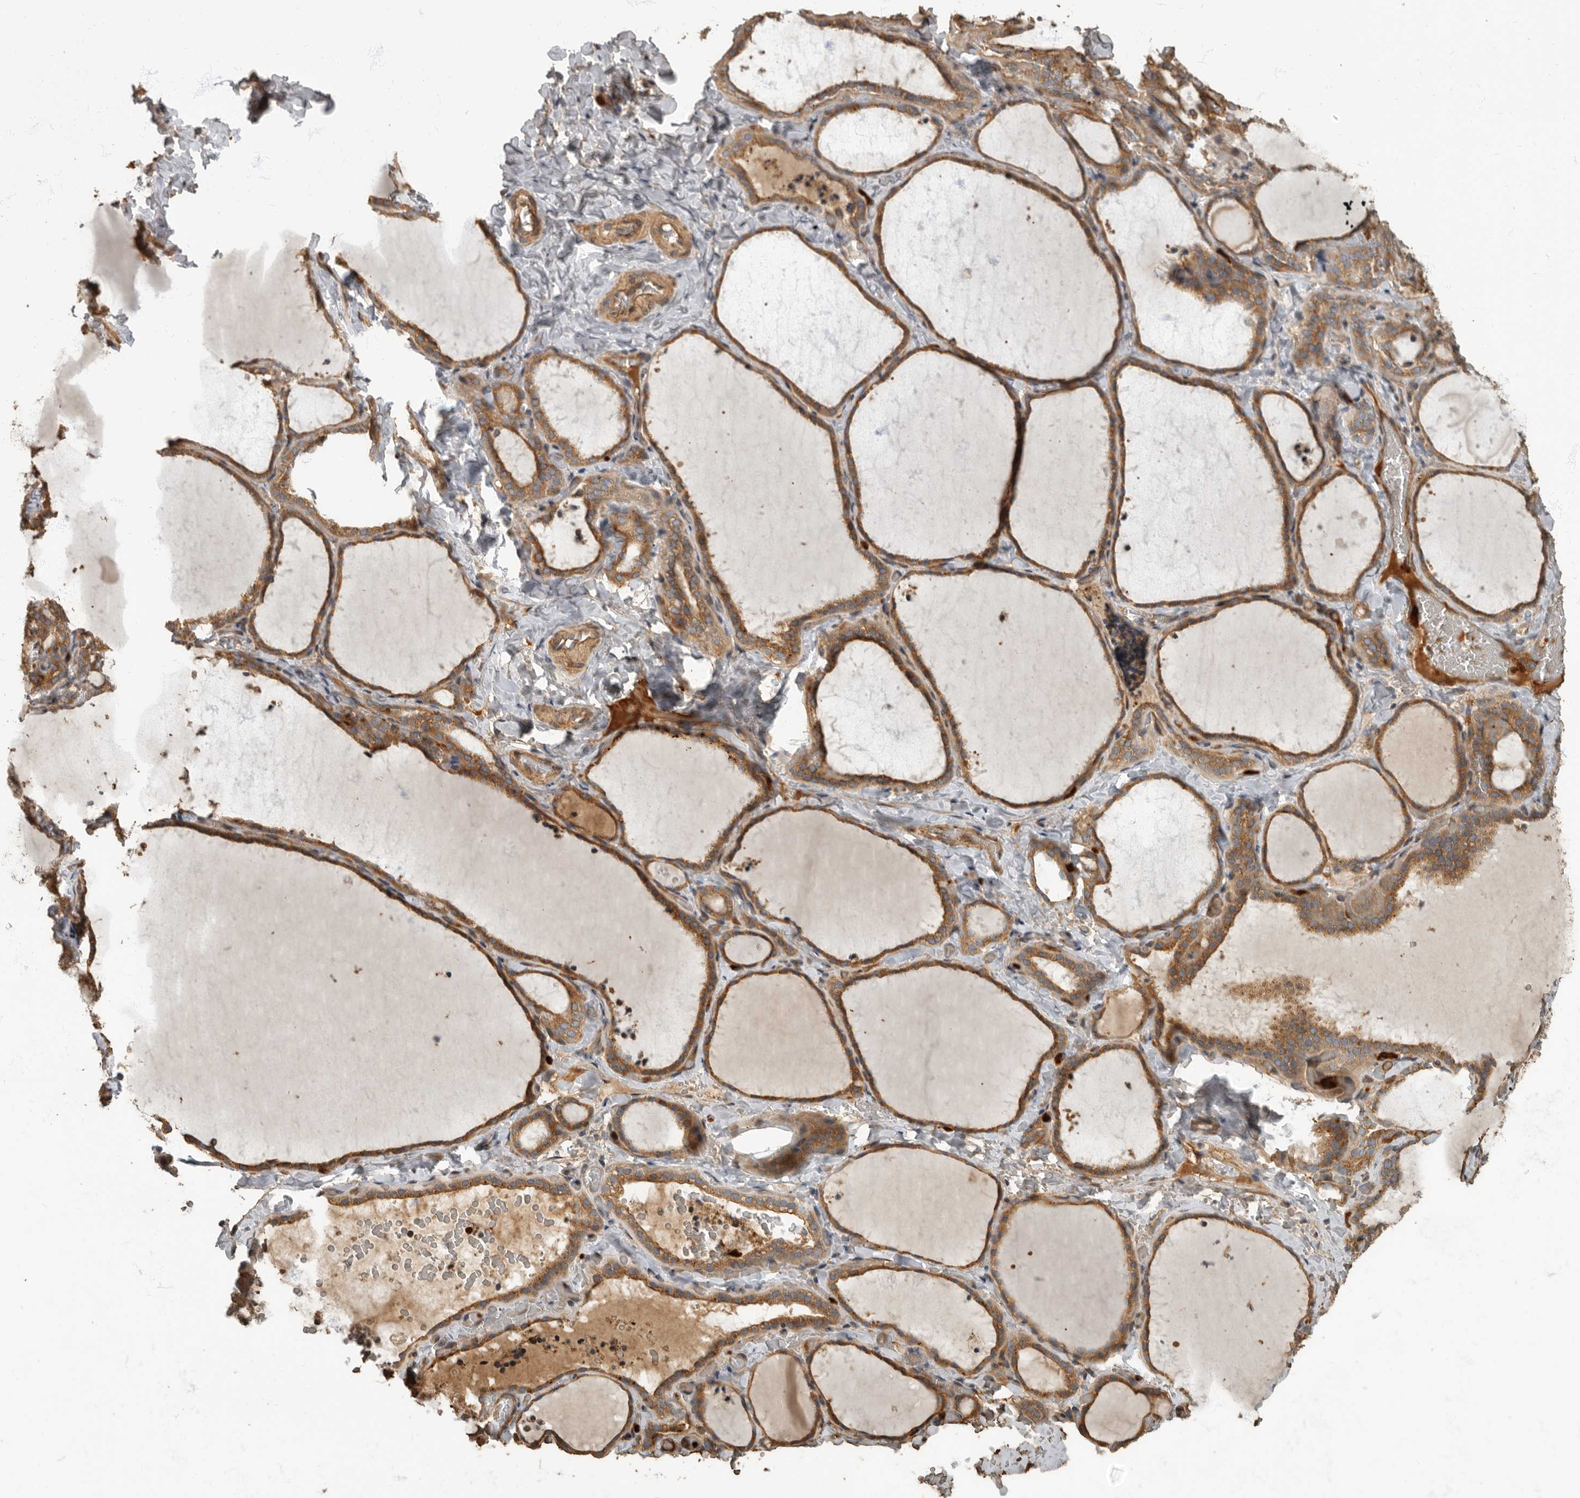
{"staining": {"intensity": "strong", "quantity": ">75%", "location": "cytoplasmic/membranous"}, "tissue": "thyroid gland", "cell_type": "Glandular cells", "image_type": "normal", "snomed": [{"axis": "morphology", "description": "Normal tissue, NOS"}, {"axis": "topography", "description": "Thyroid gland"}], "caption": "Benign thyroid gland was stained to show a protein in brown. There is high levels of strong cytoplasmic/membranous expression in approximately >75% of glandular cells.", "gene": "DAAM1", "patient": {"sex": "female", "age": 22}}